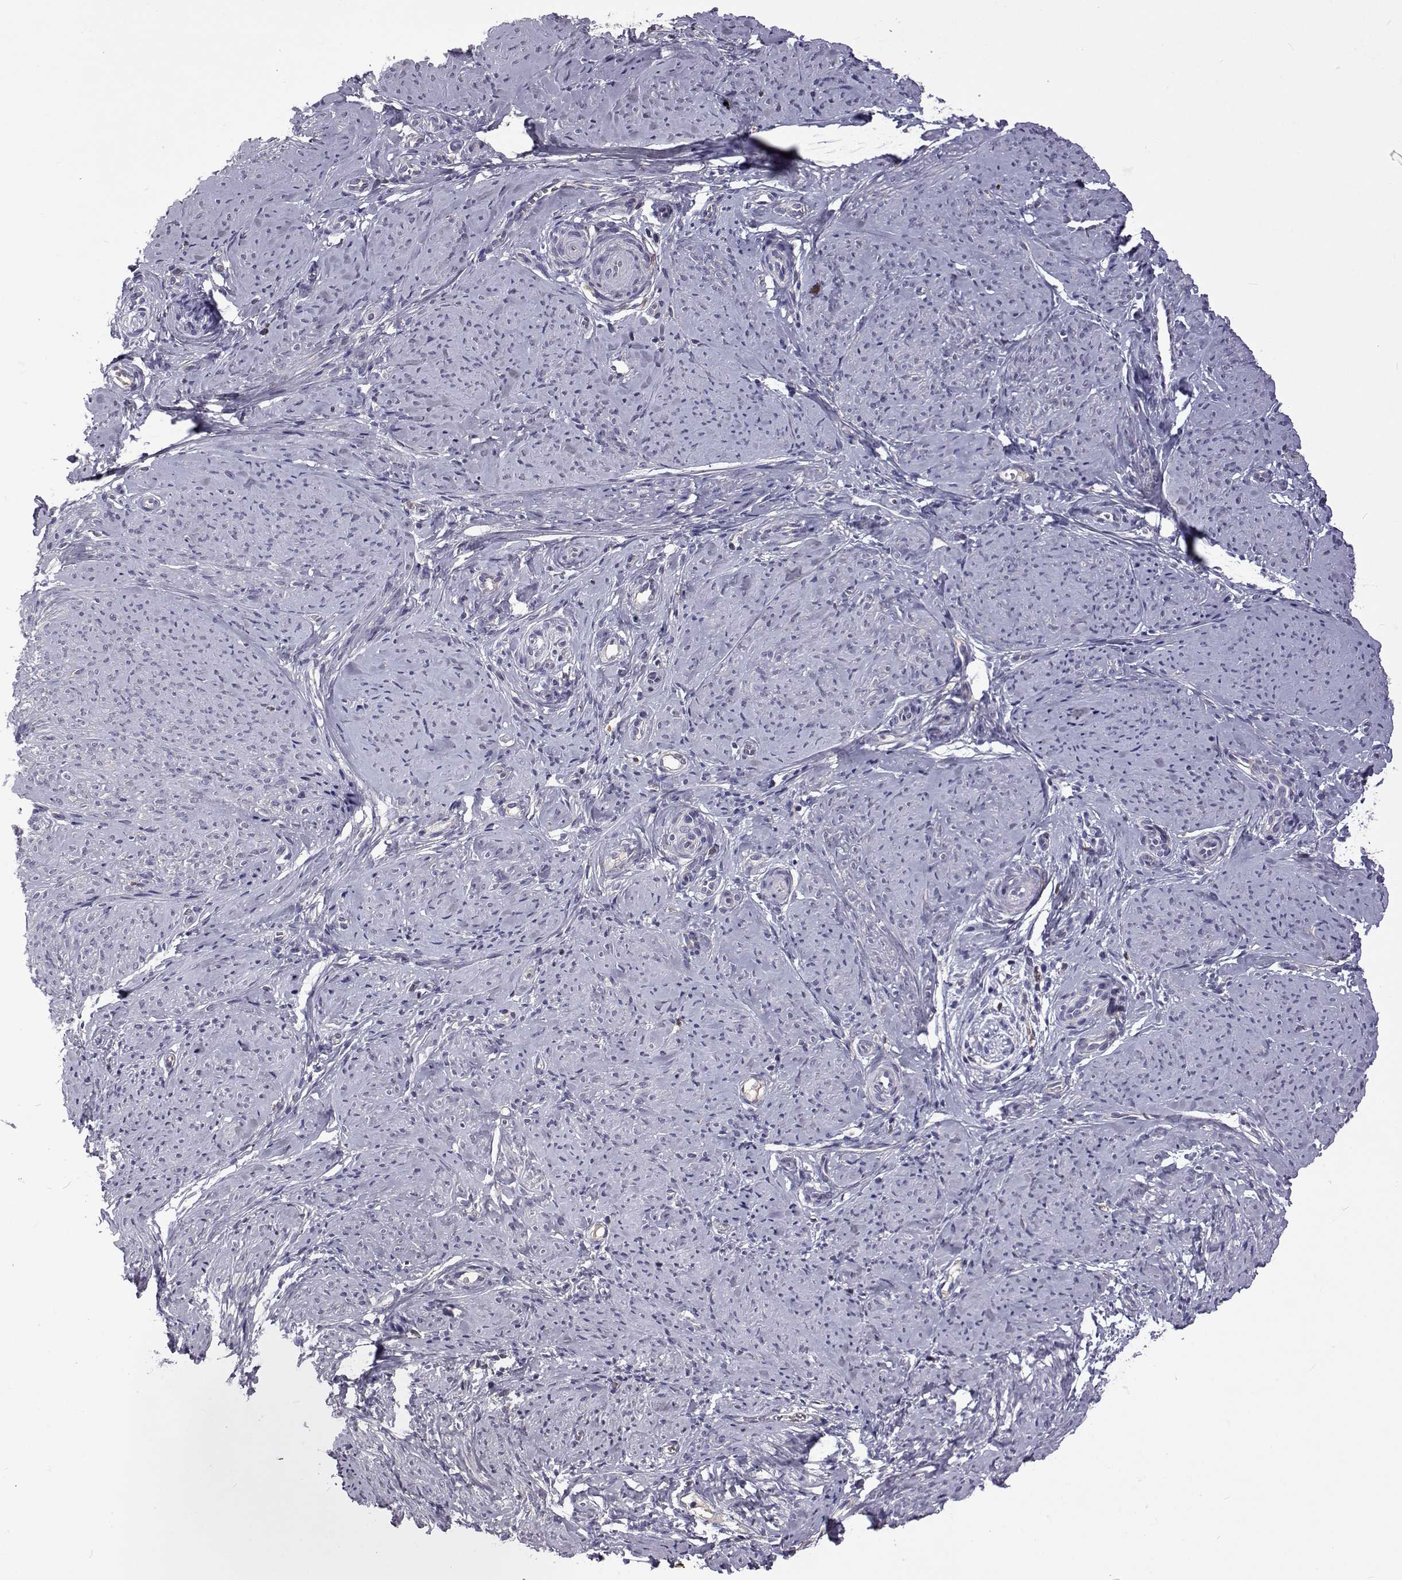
{"staining": {"intensity": "negative", "quantity": "none", "location": "none"}, "tissue": "smooth muscle", "cell_type": "Smooth muscle cells", "image_type": "normal", "snomed": [{"axis": "morphology", "description": "Normal tissue, NOS"}, {"axis": "topography", "description": "Smooth muscle"}], "caption": "Immunohistochemistry (IHC) of unremarkable smooth muscle exhibits no expression in smooth muscle cells. The staining is performed using DAB (3,3'-diaminobenzidine) brown chromogen with nuclei counter-stained in using hematoxylin.", "gene": "TCF15", "patient": {"sex": "female", "age": 48}}